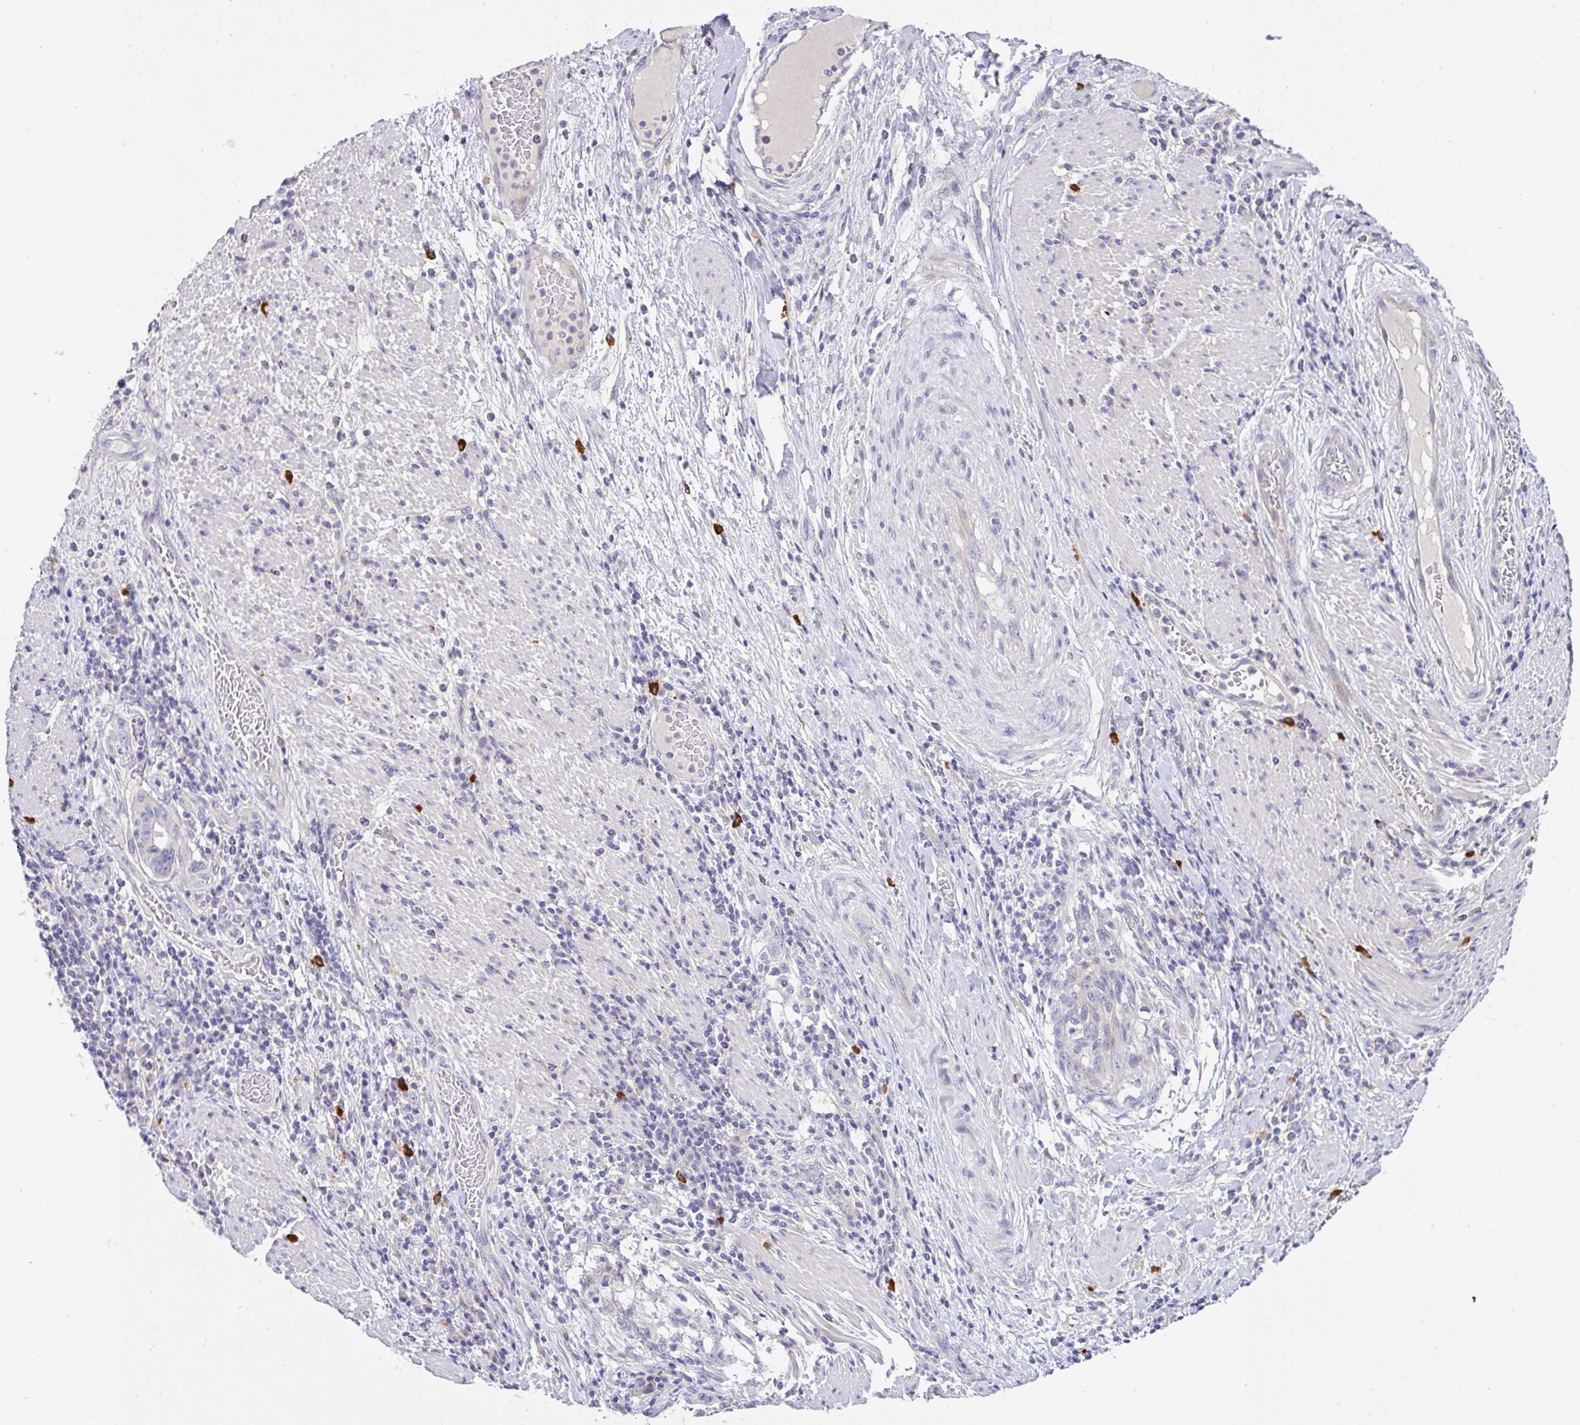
{"staining": {"intensity": "moderate", "quantity": "<25%", "location": "cytoplasmic/membranous"}, "tissue": "stomach cancer", "cell_type": "Tumor cells", "image_type": "cancer", "snomed": [{"axis": "morphology", "description": "Normal tissue, NOS"}, {"axis": "morphology", "description": "Adenocarcinoma, NOS"}, {"axis": "topography", "description": "Stomach"}], "caption": "Immunohistochemical staining of stomach cancer (adenocarcinoma) demonstrates low levels of moderate cytoplasmic/membranous expression in approximately <25% of tumor cells.", "gene": "EPN3", "patient": {"sex": "female", "age": 64}}